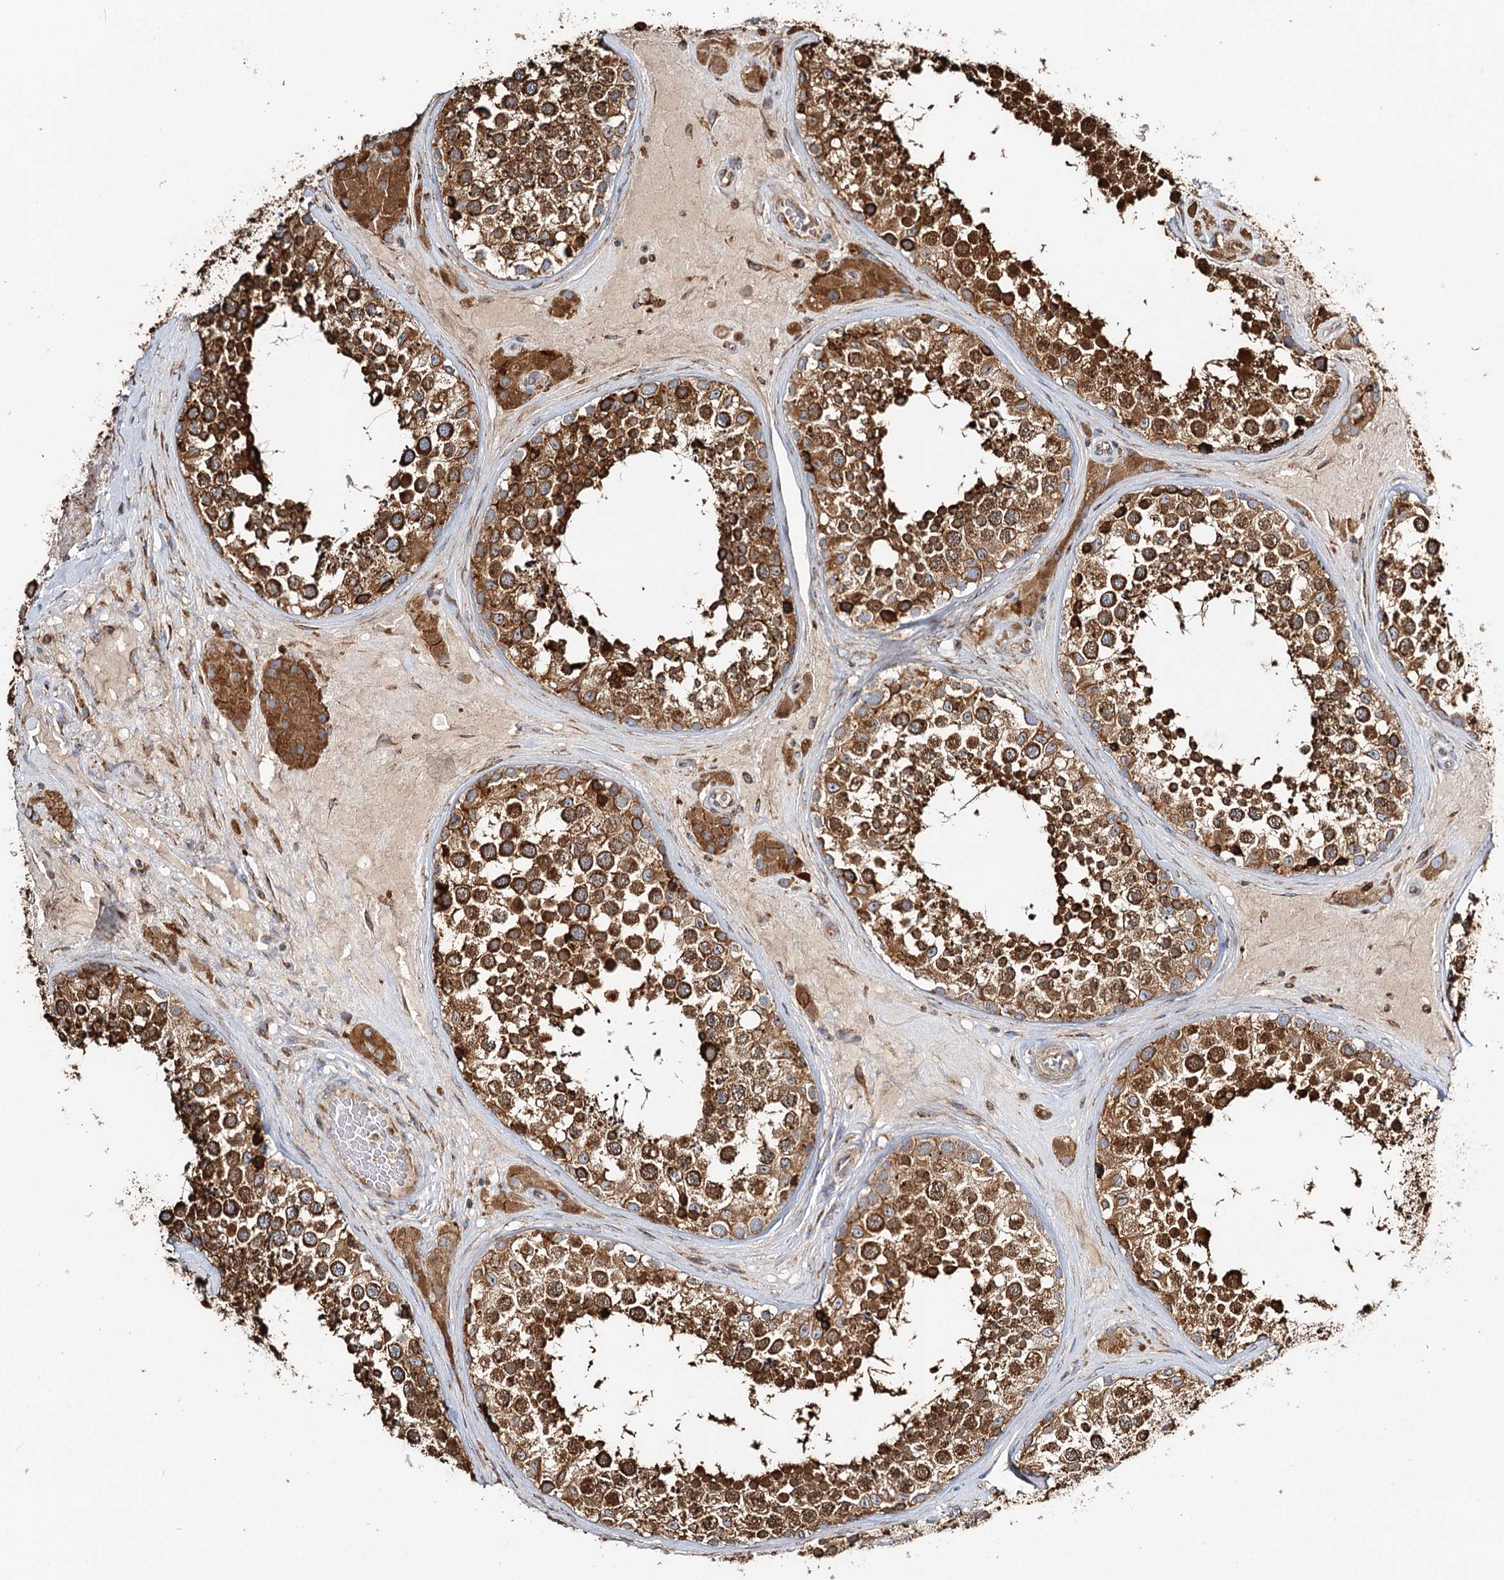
{"staining": {"intensity": "strong", "quantity": ">75%", "location": "cytoplasmic/membranous"}, "tissue": "testis", "cell_type": "Cells in seminiferous ducts", "image_type": "normal", "snomed": [{"axis": "morphology", "description": "Normal tissue, NOS"}, {"axis": "topography", "description": "Testis"}], "caption": "Strong cytoplasmic/membranous staining for a protein is identified in approximately >75% of cells in seminiferous ducts of benign testis using immunohistochemistry.", "gene": "TAS1R1", "patient": {"sex": "male", "age": 46}}